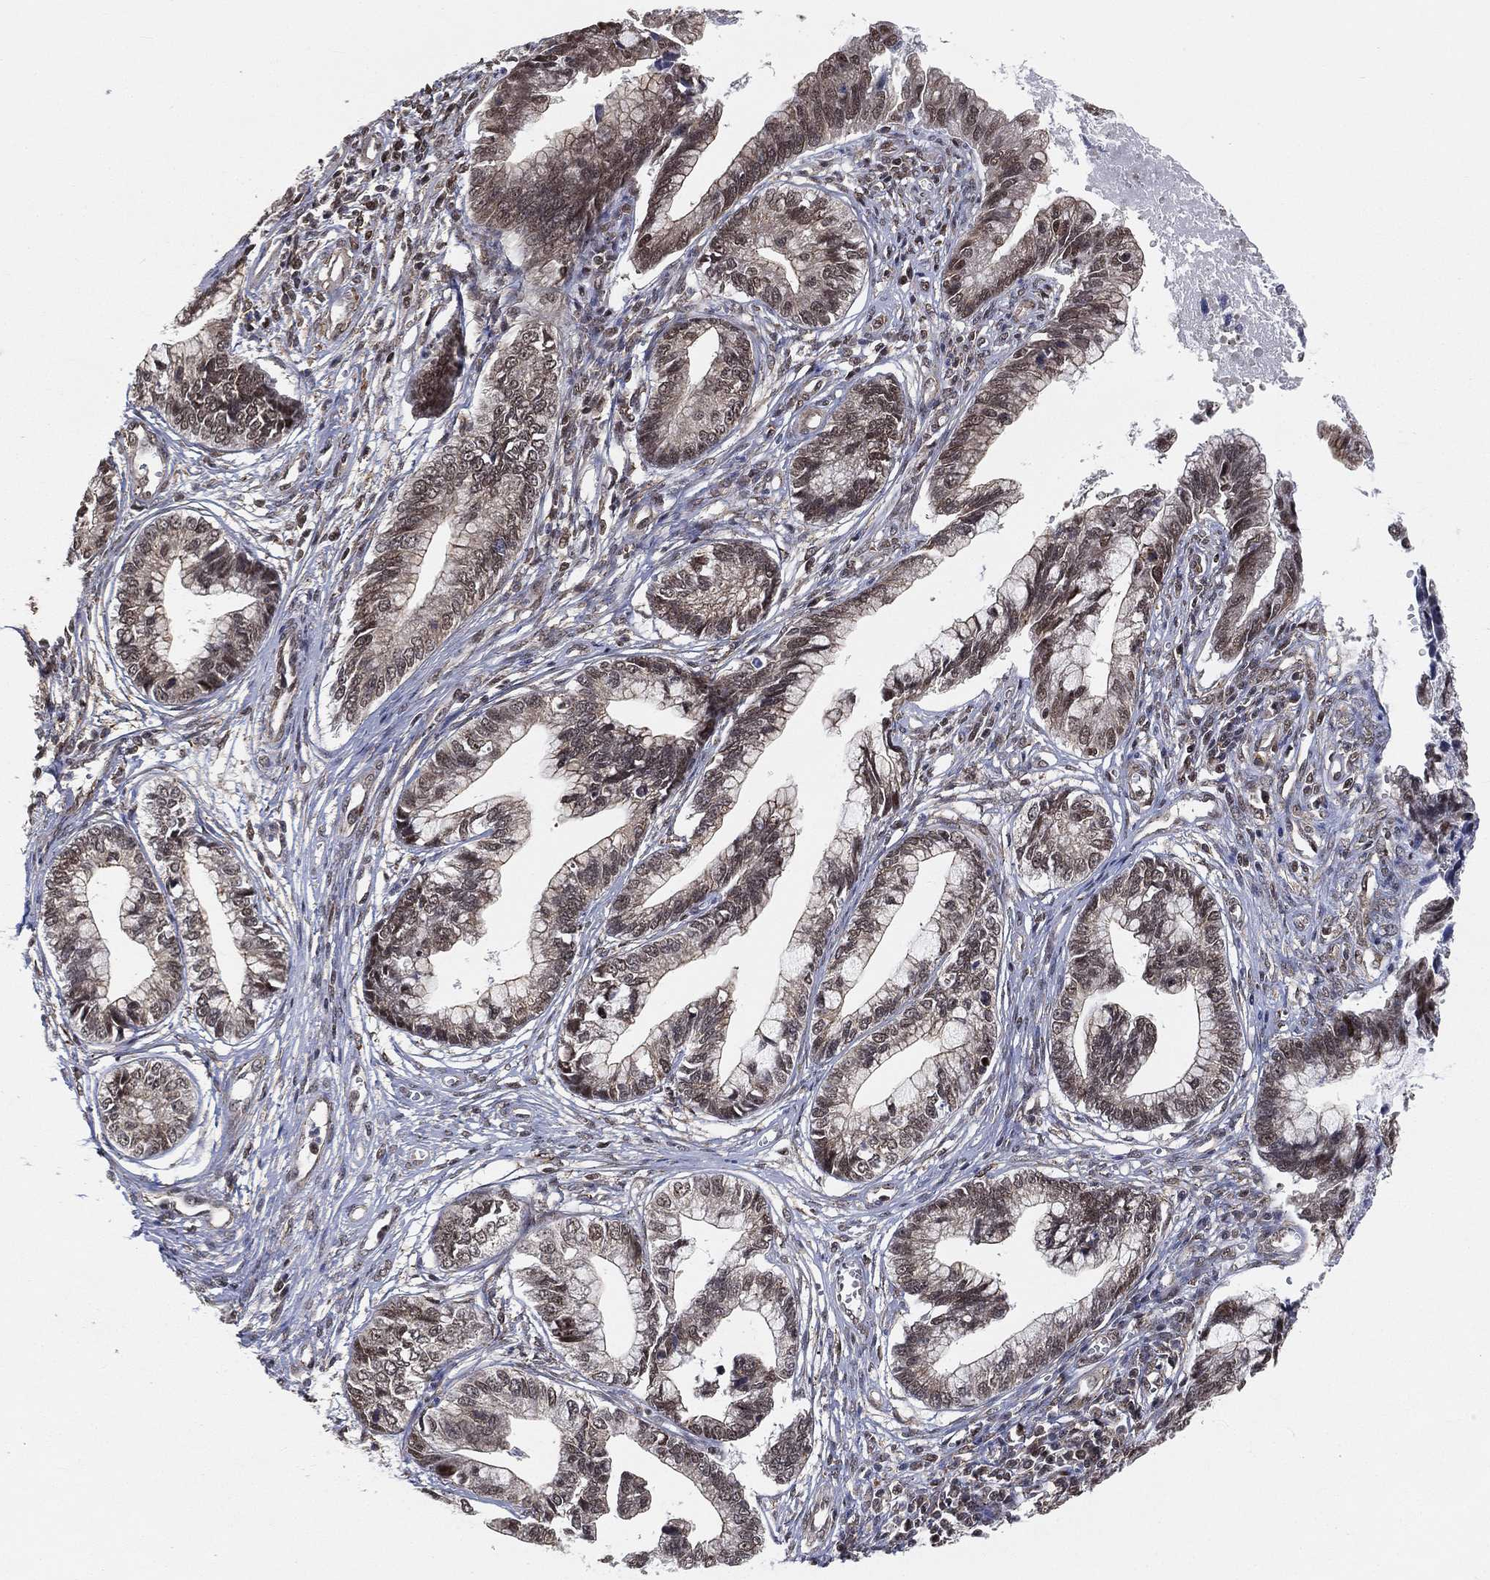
{"staining": {"intensity": "moderate", "quantity": "25%-75%", "location": "nuclear"}, "tissue": "cervical cancer", "cell_type": "Tumor cells", "image_type": "cancer", "snomed": [{"axis": "morphology", "description": "Adenocarcinoma, NOS"}, {"axis": "topography", "description": "Cervix"}], "caption": "The image shows immunohistochemical staining of adenocarcinoma (cervical). There is moderate nuclear positivity is present in approximately 25%-75% of tumor cells.", "gene": "RSRC2", "patient": {"sex": "female", "age": 44}}